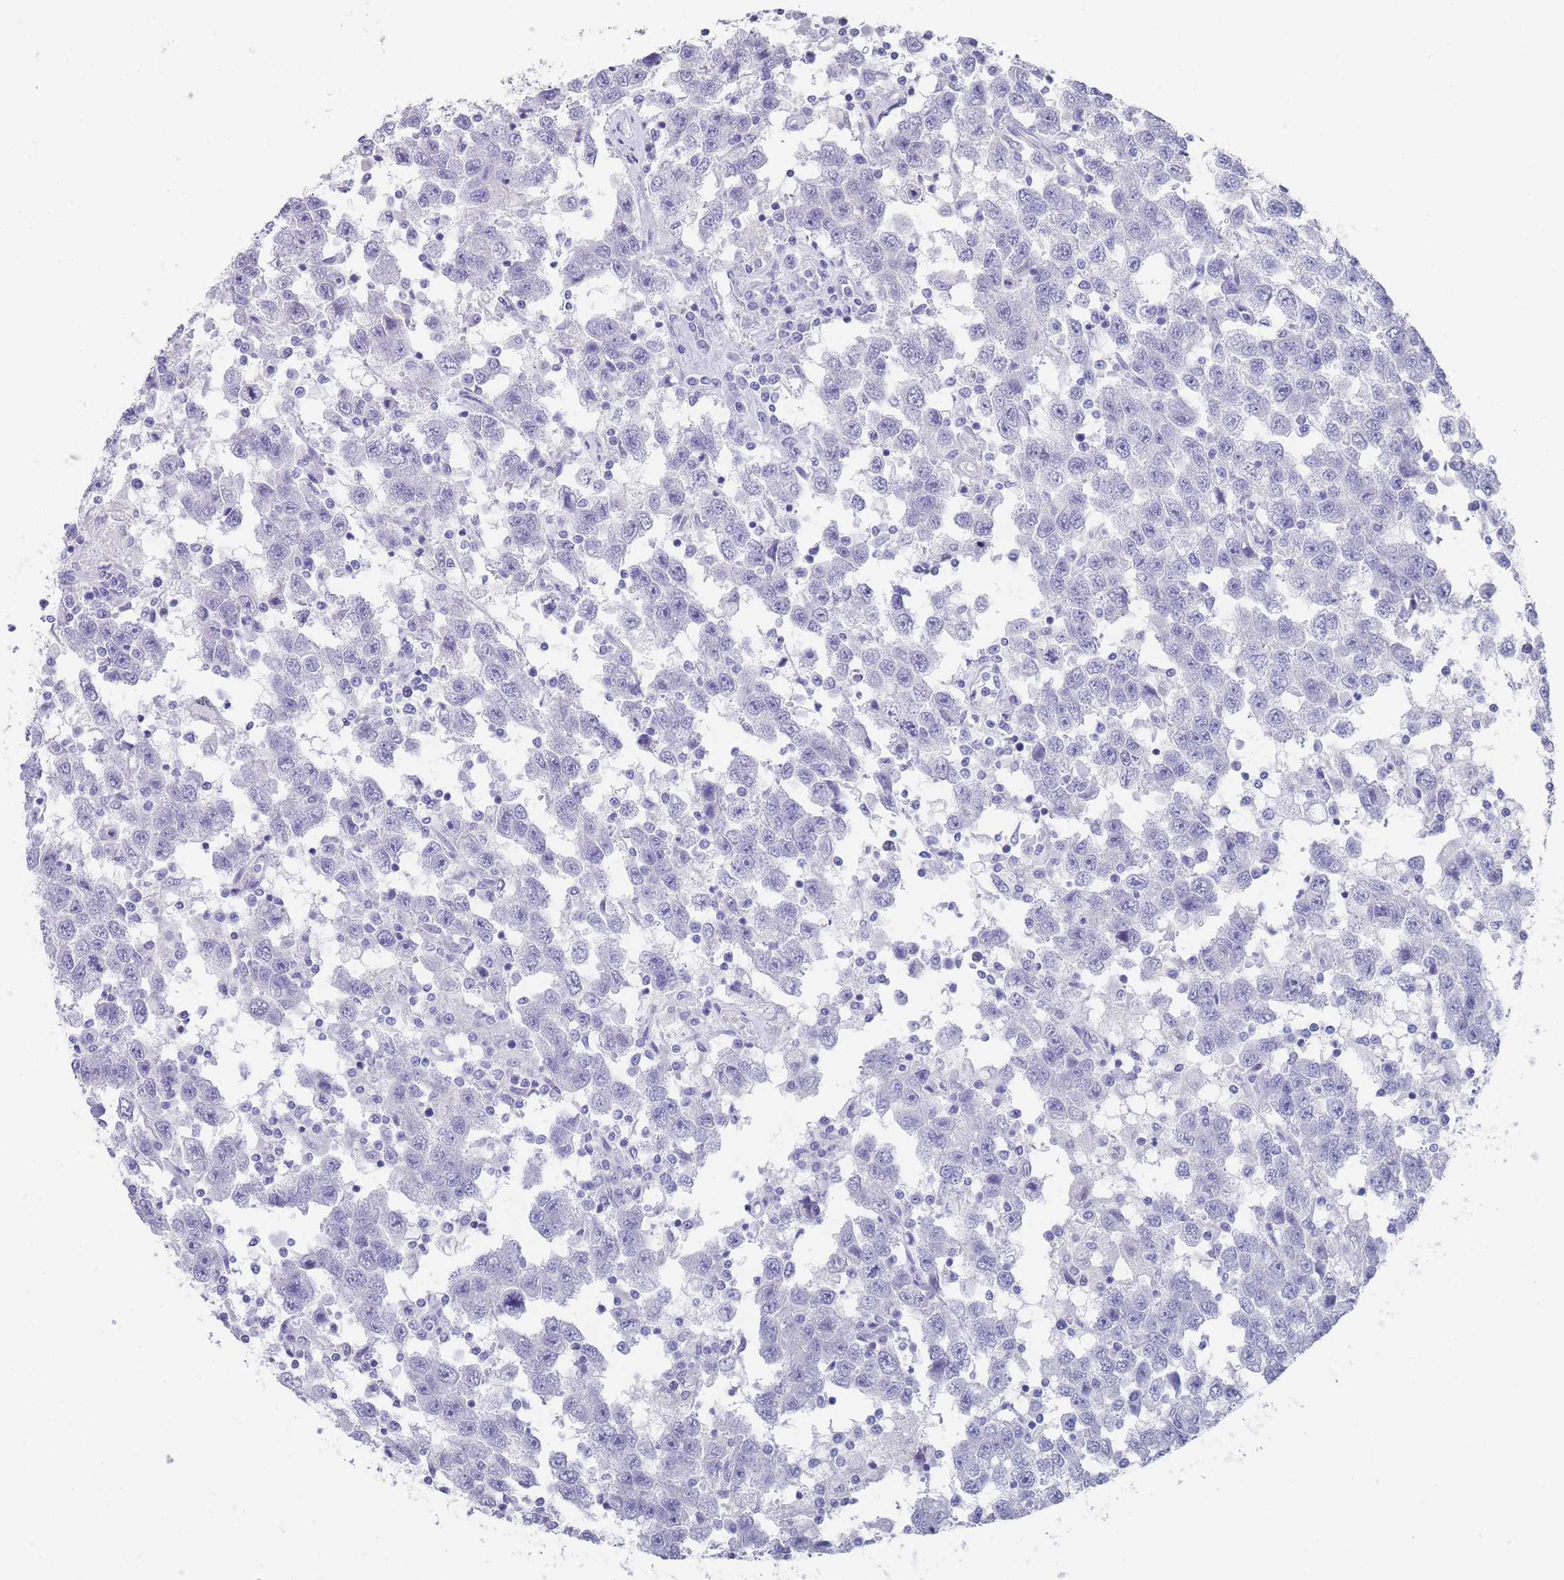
{"staining": {"intensity": "negative", "quantity": "none", "location": "none"}, "tissue": "testis cancer", "cell_type": "Tumor cells", "image_type": "cancer", "snomed": [{"axis": "morphology", "description": "Seminoma, NOS"}, {"axis": "topography", "description": "Testis"}], "caption": "The immunohistochemistry (IHC) micrograph has no significant positivity in tumor cells of testis seminoma tissue.", "gene": "RAB2B", "patient": {"sex": "male", "age": 41}}